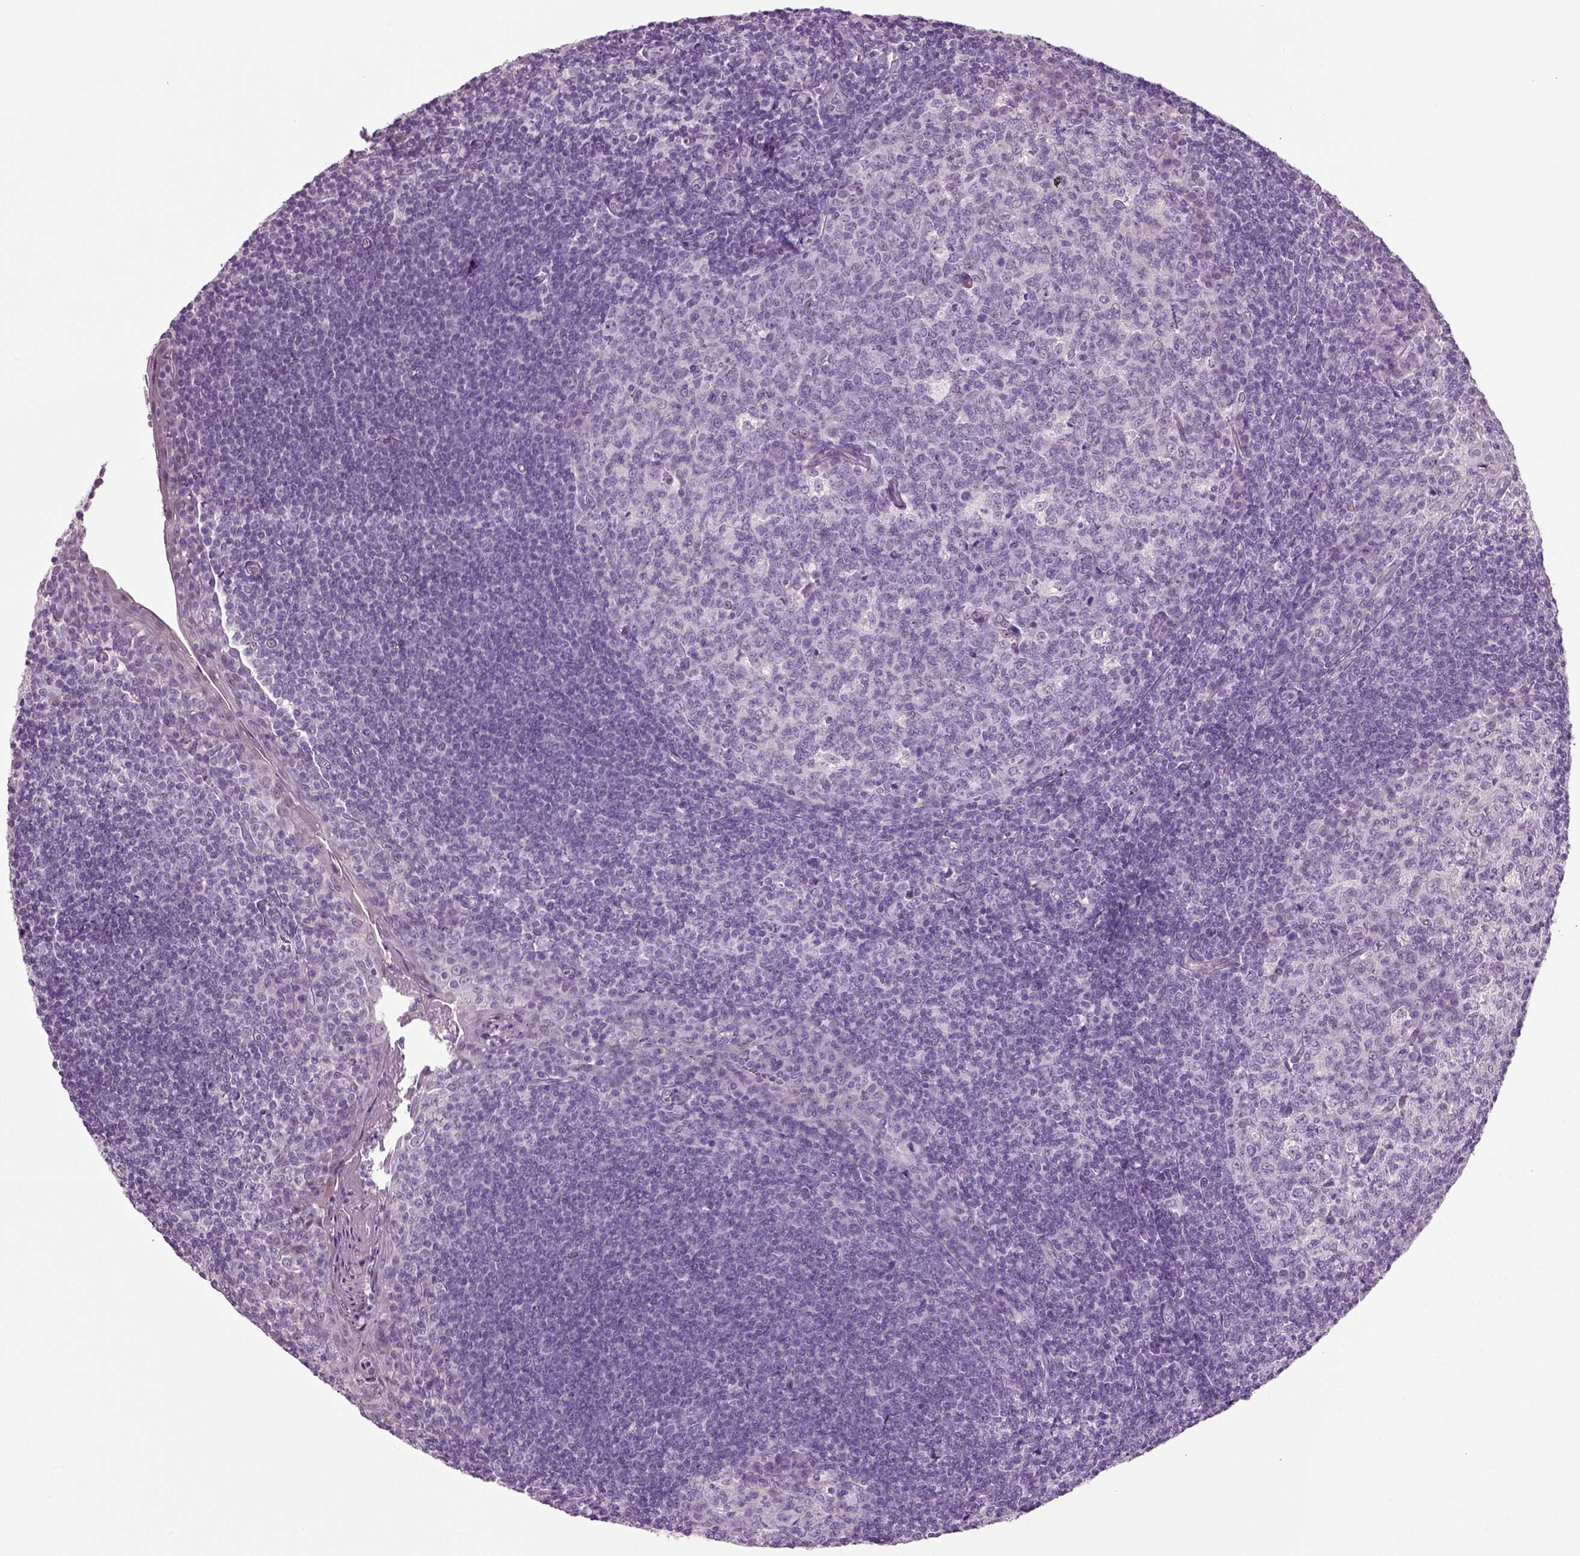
{"staining": {"intensity": "negative", "quantity": "none", "location": "none"}, "tissue": "tonsil", "cell_type": "Germinal center cells", "image_type": "normal", "snomed": [{"axis": "morphology", "description": "Normal tissue, NOS"}, {"axis": "topography", "description": "Tonsil"}], "caption": "Tonsil was stained to show a protein in brown. There is no significant positivity in germinal center cells. (Stains: DAB immunohistochemistry (IHC) with hematoxylin counter stain, Microscopy: brightfield microscopy at high magnification).", "gene": "COL9A2", "patient": {"sex": "female", "age": 13}}